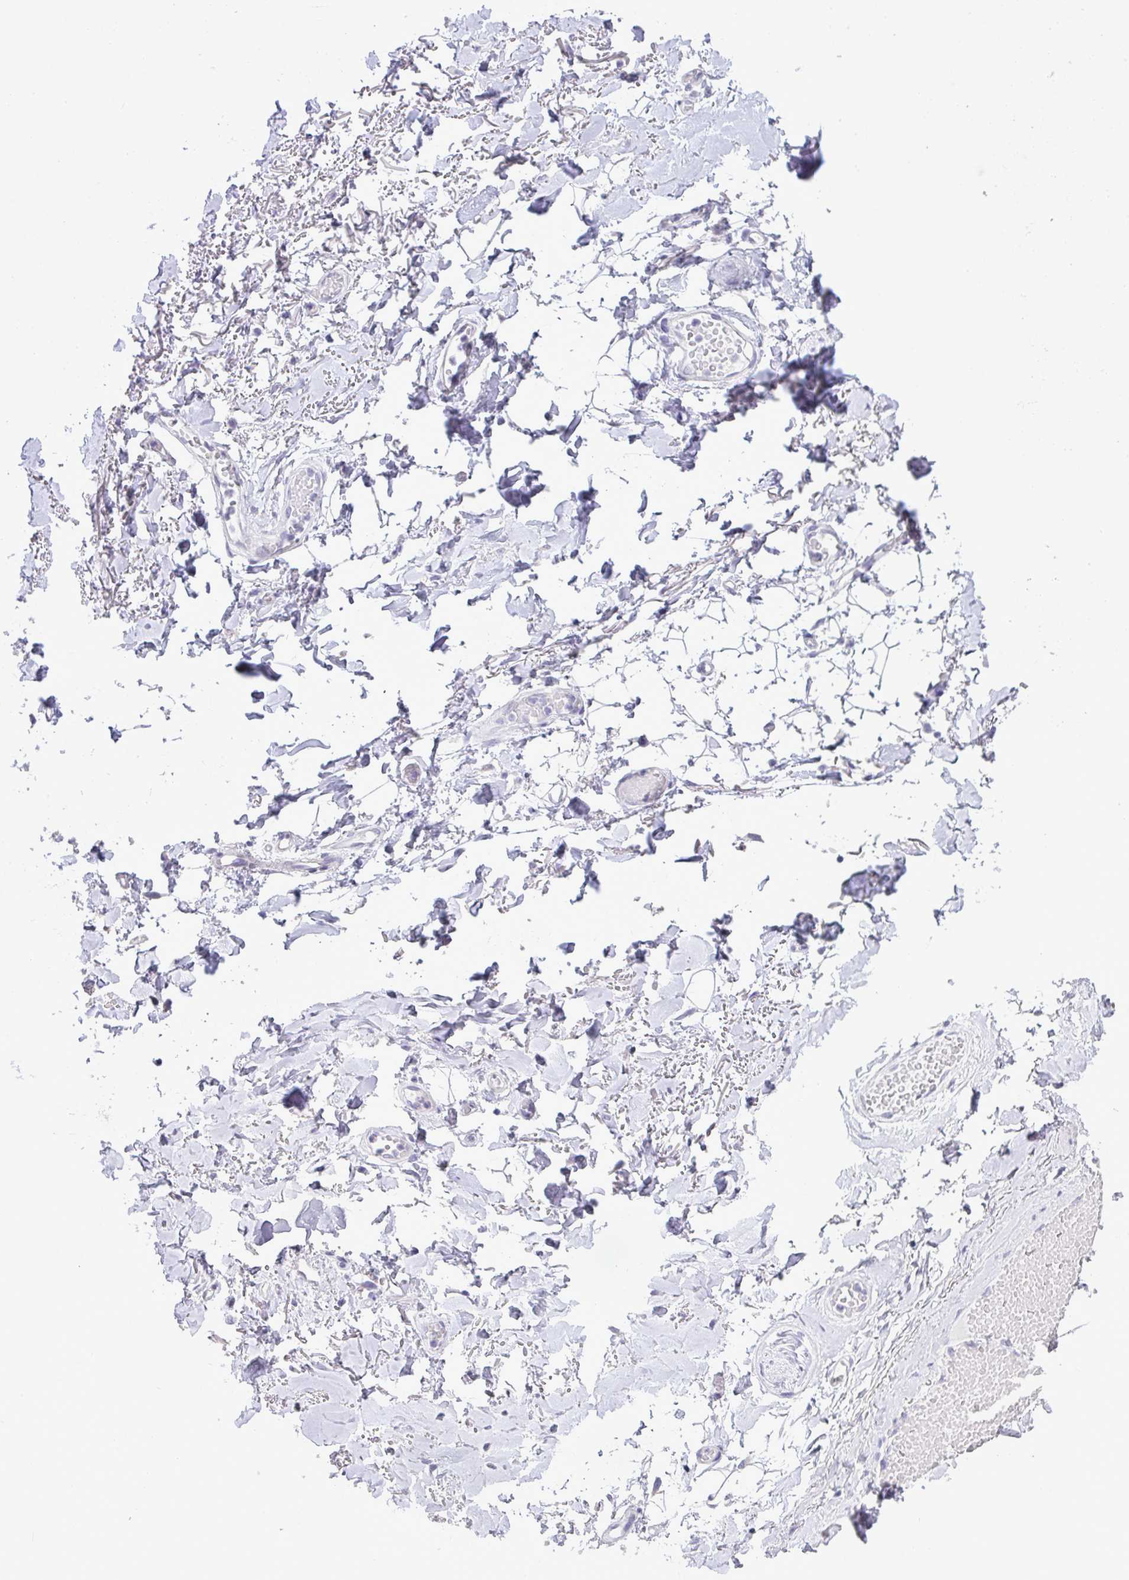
{"staining": {"intensity": "negative", "quantity": "none", "location": "none"}, "tissue": "adipose tissue", "cell_type": "Adipocytes", "image_type": "normal", "snomed": [{"axis": "morphology", "description": "Normal tissue, NOS"}, {"axis": "topography", "description": "Anal"}, {"axis": "topography", "description": "Peripheral nerve tissue"}], "caption": "Immunohistochemical staining of unremarkable human adipose tissue exhibits no significant expression in adipocytes. Brightfield microscopy of immunohistochemistry (IHC) stained with DAB (brown) and hematoxylin (blue), captured at high magnification.", "gene": "C4orf33", "patient": {"sex": "male", "age": 78}}